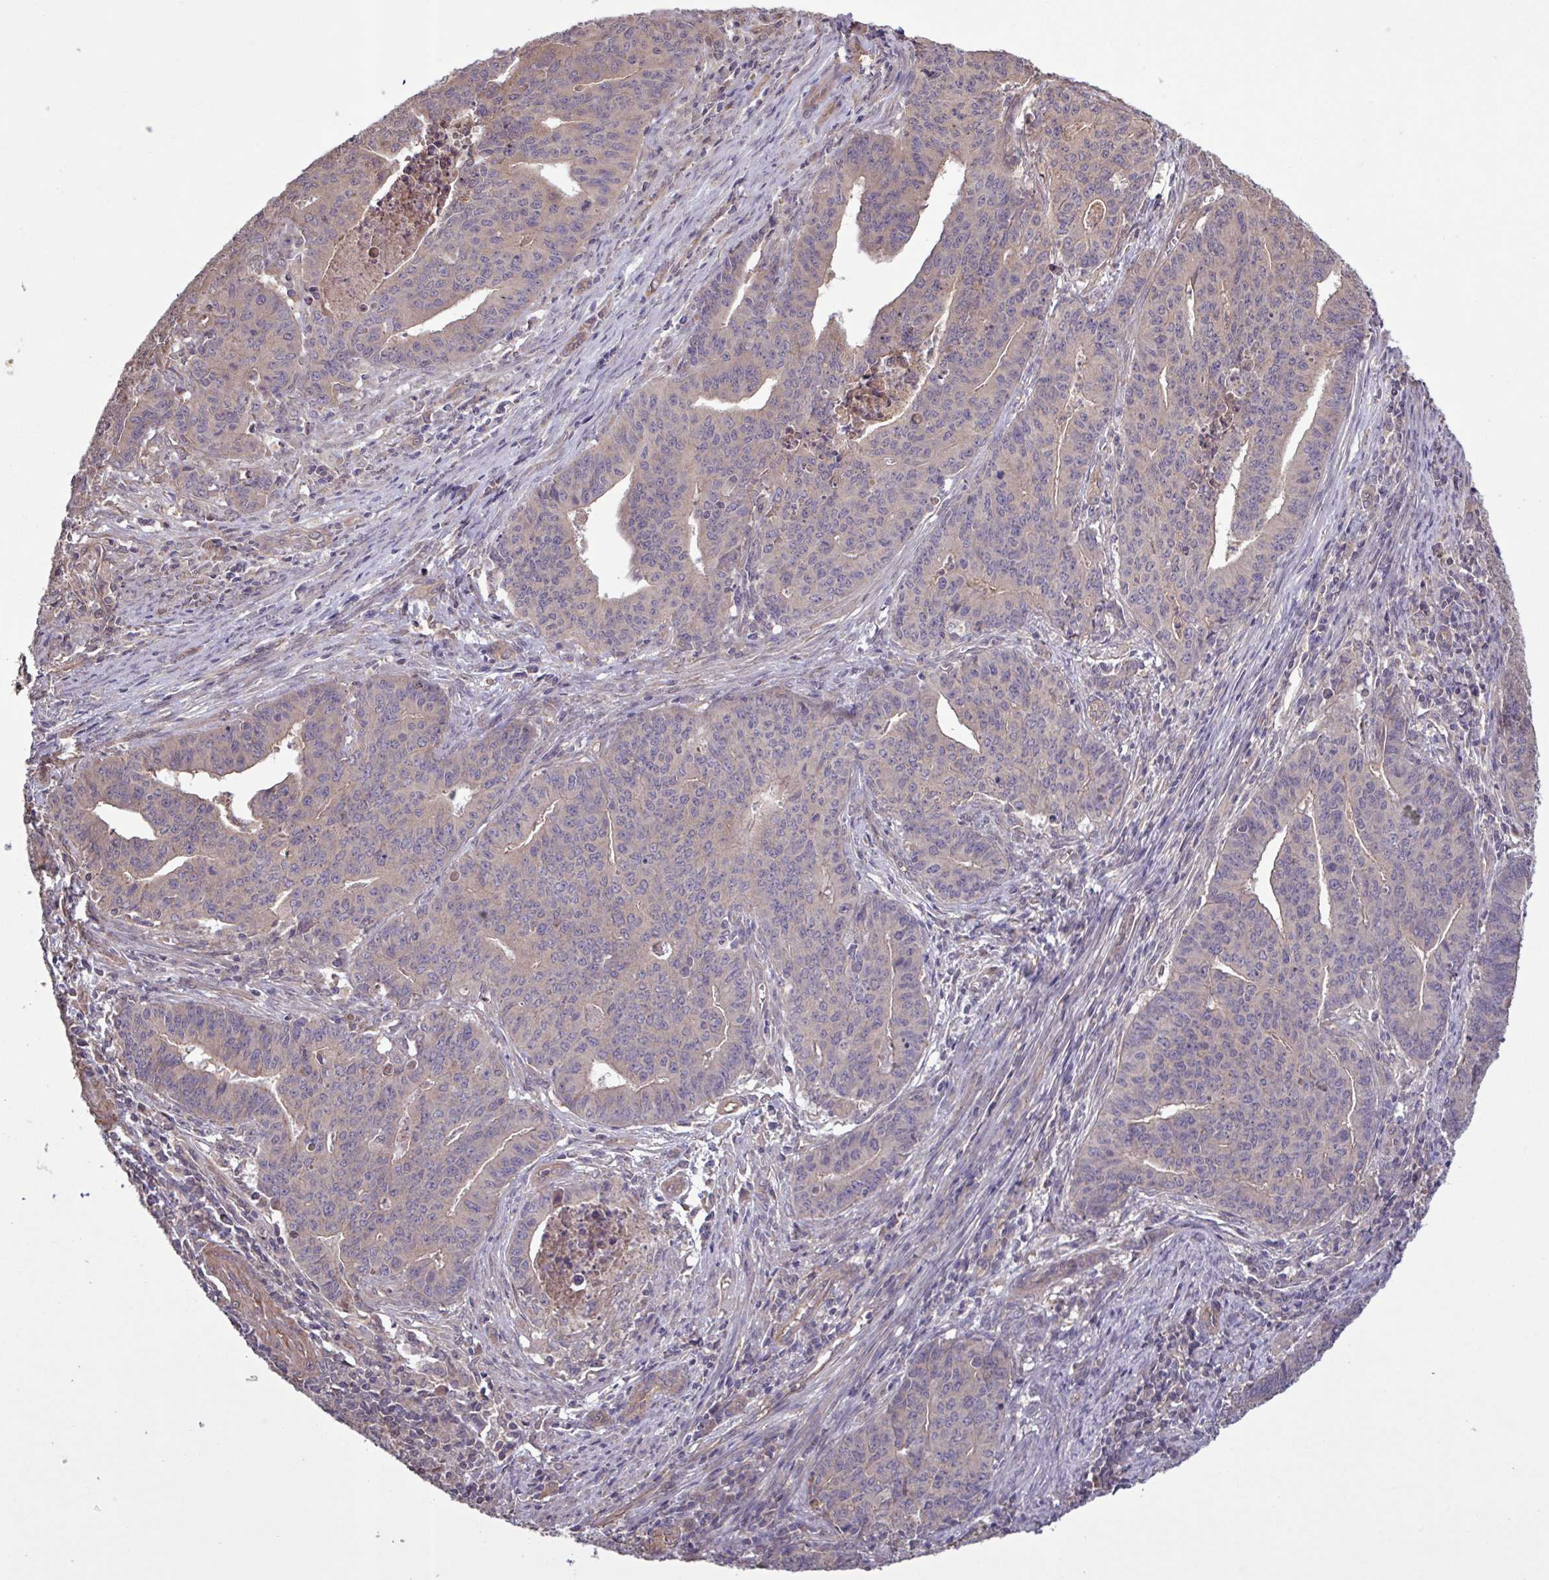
{"staining": {"intensity": "weak", "quantity": "<25%", "location": "cytoplasmic/membranous"}, "tissue": "endometrial cancer", "cell_type": "Tumor cells", "image_type": "cancer", "snomed": [{"axis": "morphology", "description": "Adenocarcinoma, NOS"}, {"axis": "topography", "description": "Endometrium"}], "caption": "This is an immunohistochemistry micrograph of human endometrial cancer. There is no expression in tumor cells.", "gene": "TRABD2A", "patient": {"sex": "female", "age": 59}}